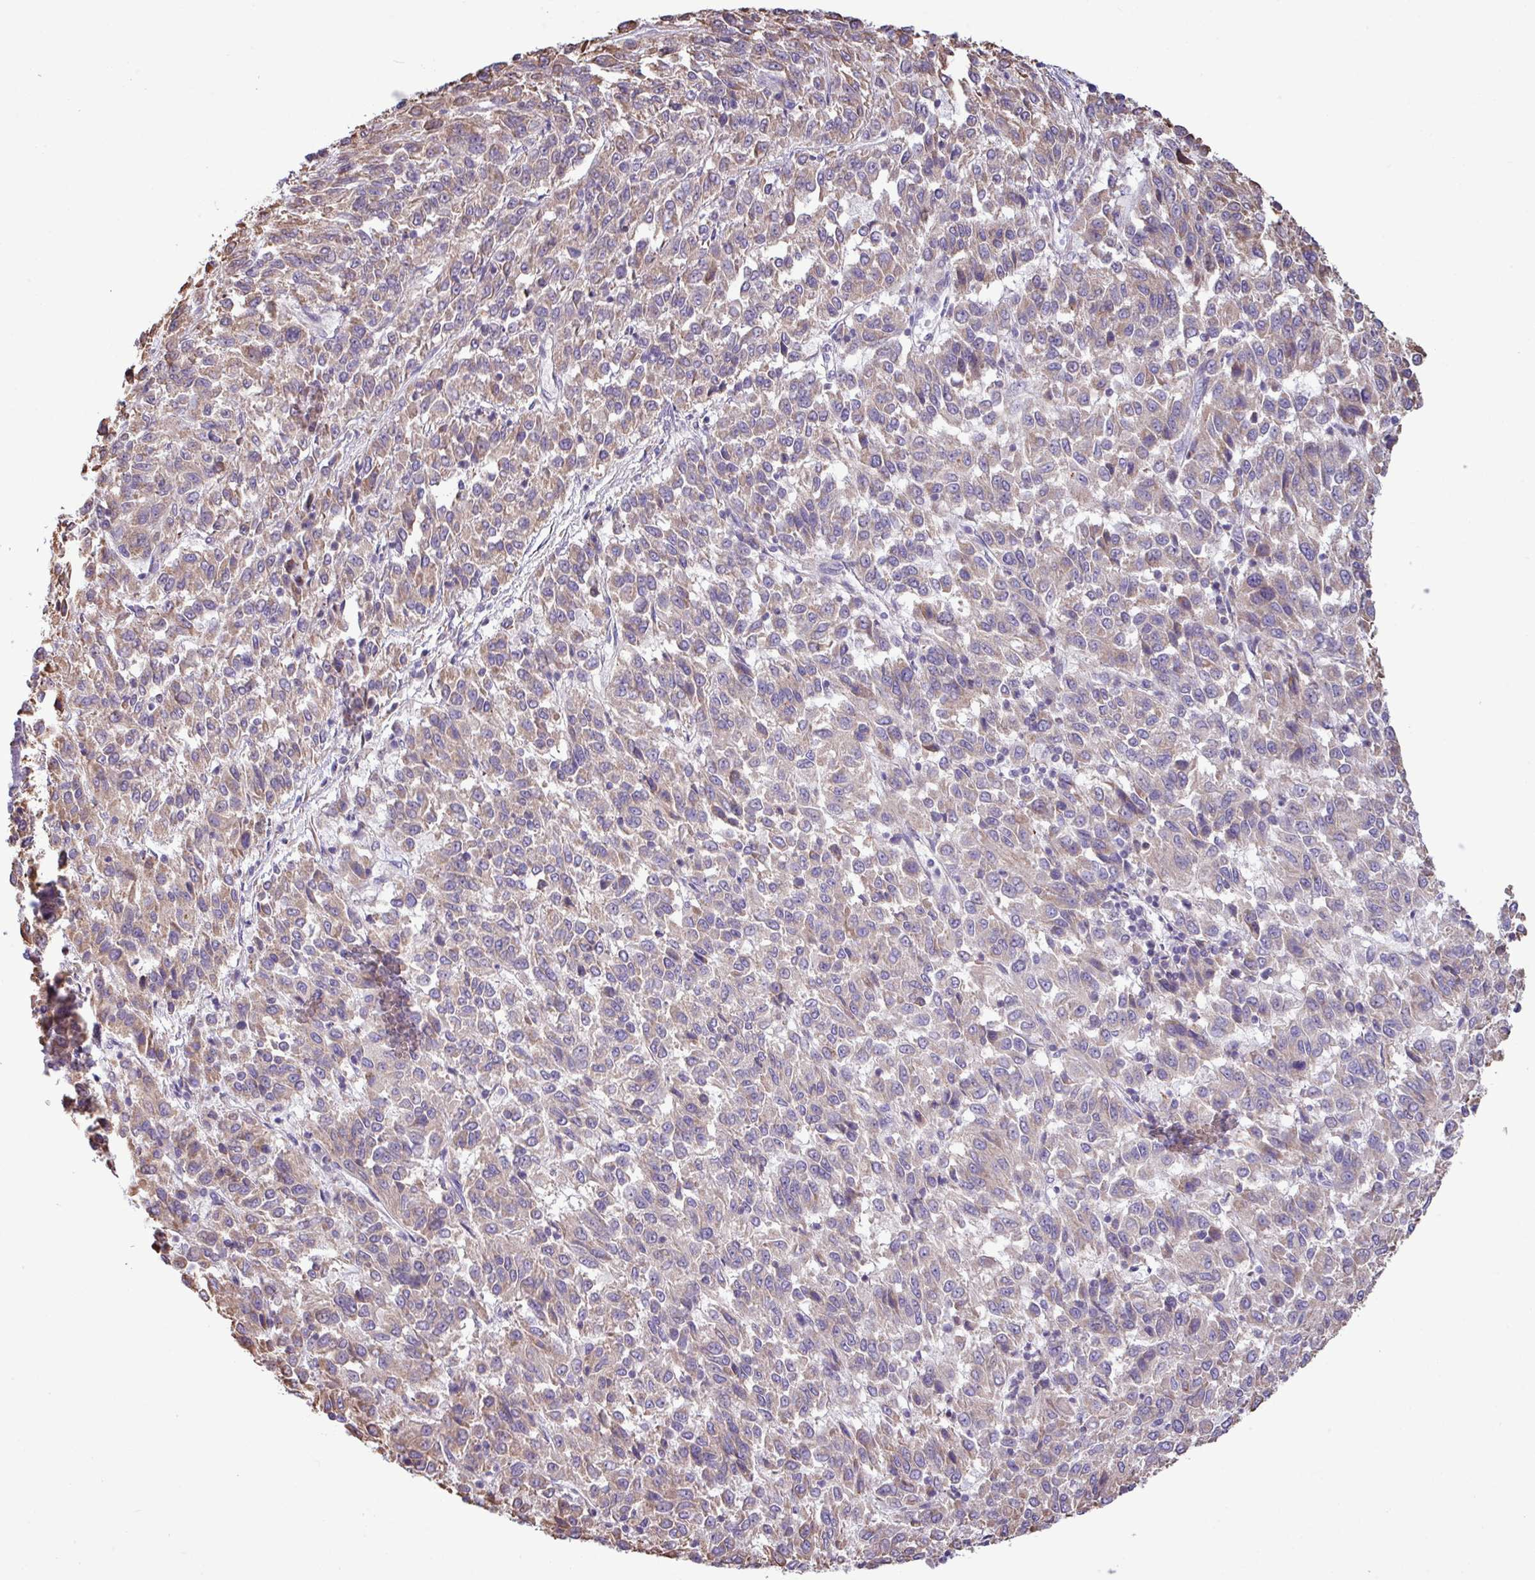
{"staining": {"intensity": "weak", "quantity": "25%-75%", "location": "cytoplasmic/membranous"}, "tissue": "melanoma", "cell_type": "Tumor cells", "image_type": "cancer", "snomed": [{"axis": "morphology", "description": "Malignant melanoma, Metastatic site"}, {"axis": "topography", "description": "Lung"}], "caption": "Immunohistochemical staining of malignant melanoma (metastatic site) shows low levels of weak cytoplasmic/membranous protein positivity in approximately 25%-75% of tumor cells.", "gene": "IRGC", "patient": {"sex": "male", "age": 64}}